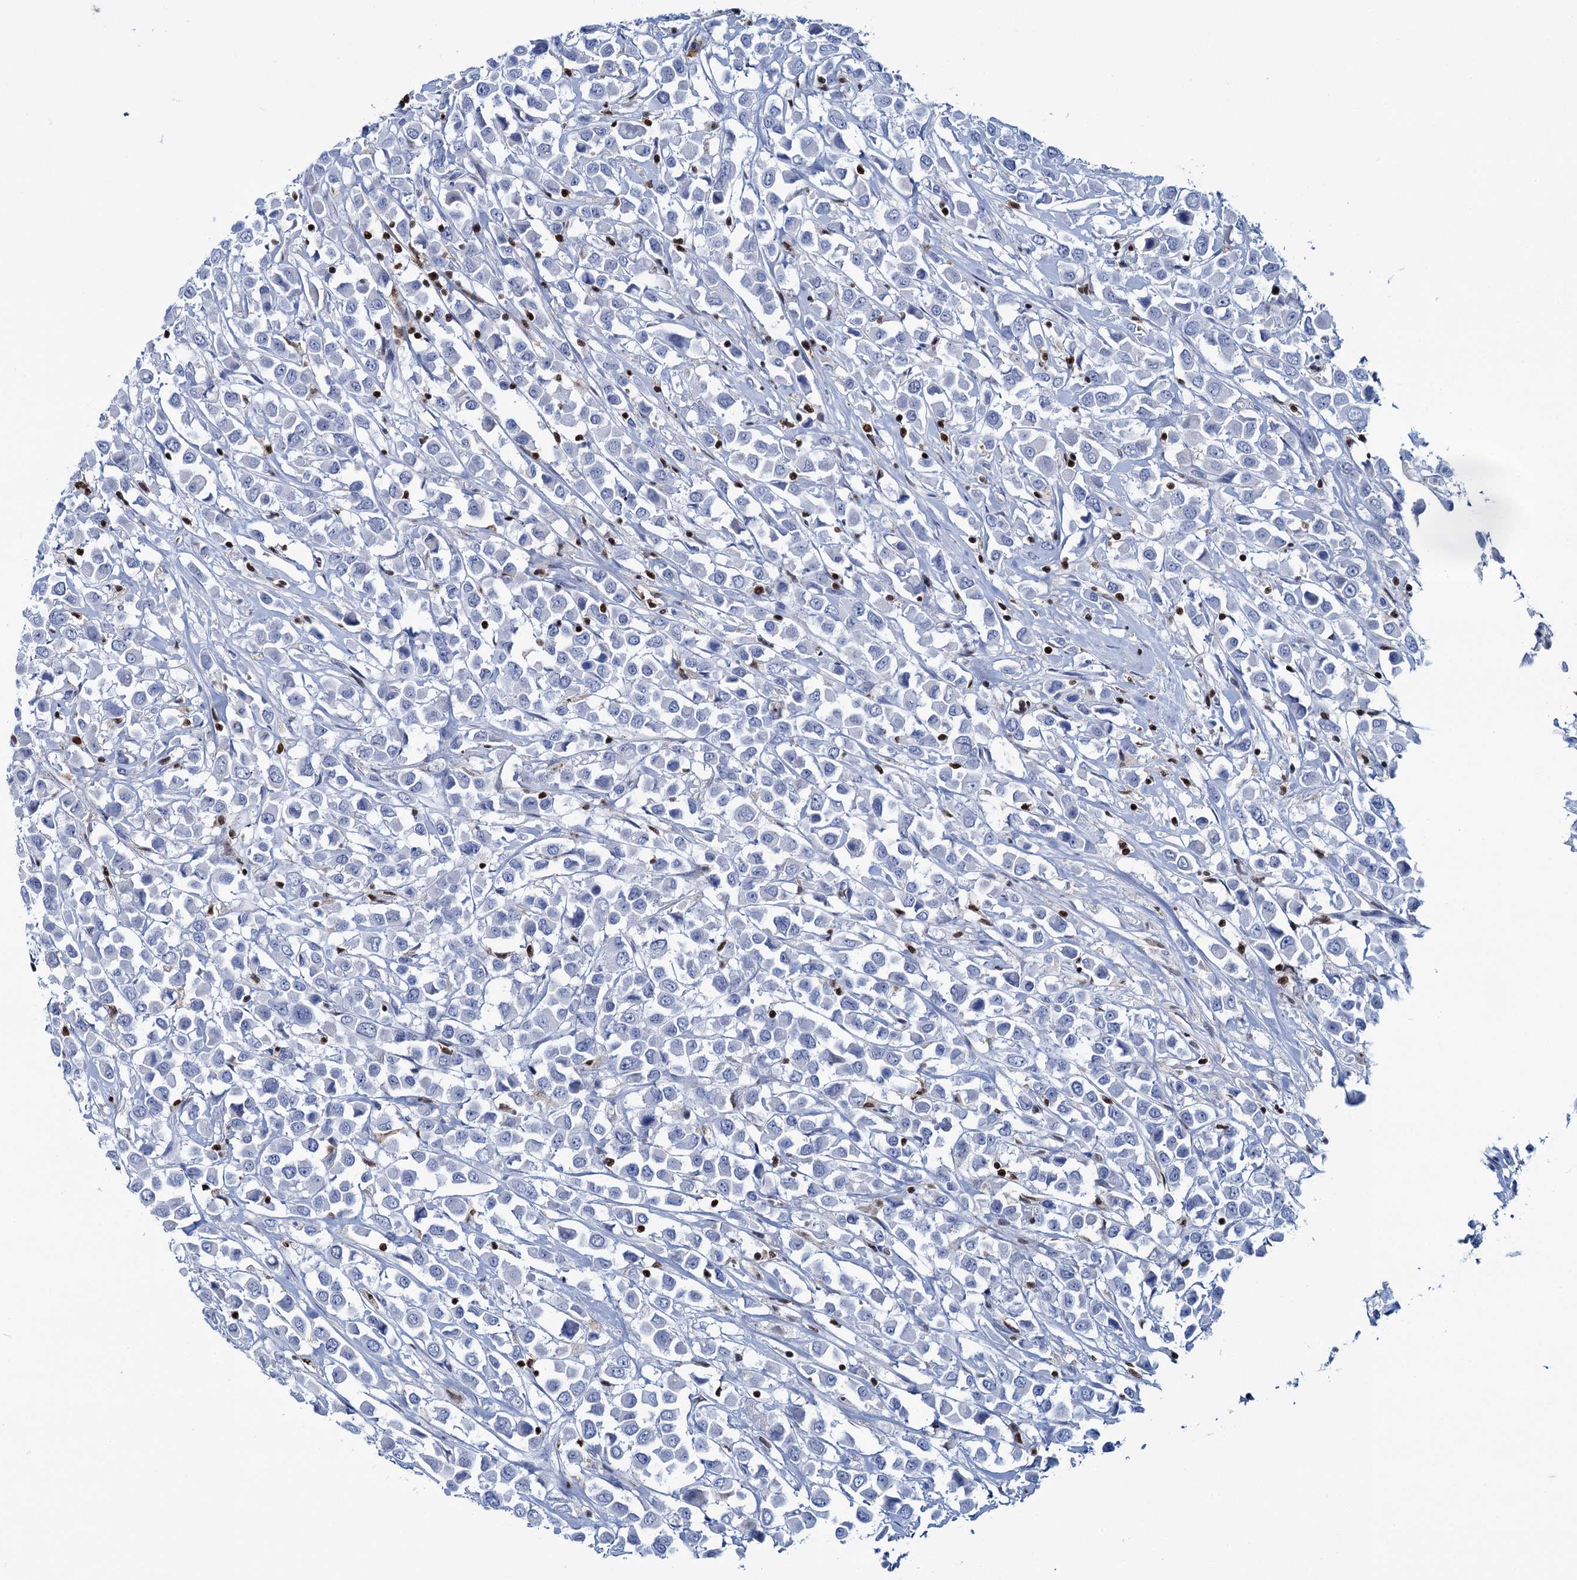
{"staining": {"intensity": "negative", "quantity": "none", "location": "none"}, "tissue": "breast cancer", "cell_type": "Tumor cells", "image_type": "cancer", "snomed": [{"axis": "morphology", "description": "Duct carcinoma"}, {"axis": "topography", "description": "Breast"}], "caption": "Breast intraductal carcinoma was stained to show a protein in brown. There is no significant staining in tumor cells. (DAB (3,3'-diaminobenzidine) IHC, high magnification).", "gene": "CELF2", "patient": {"sex": "female", "age": 61}}